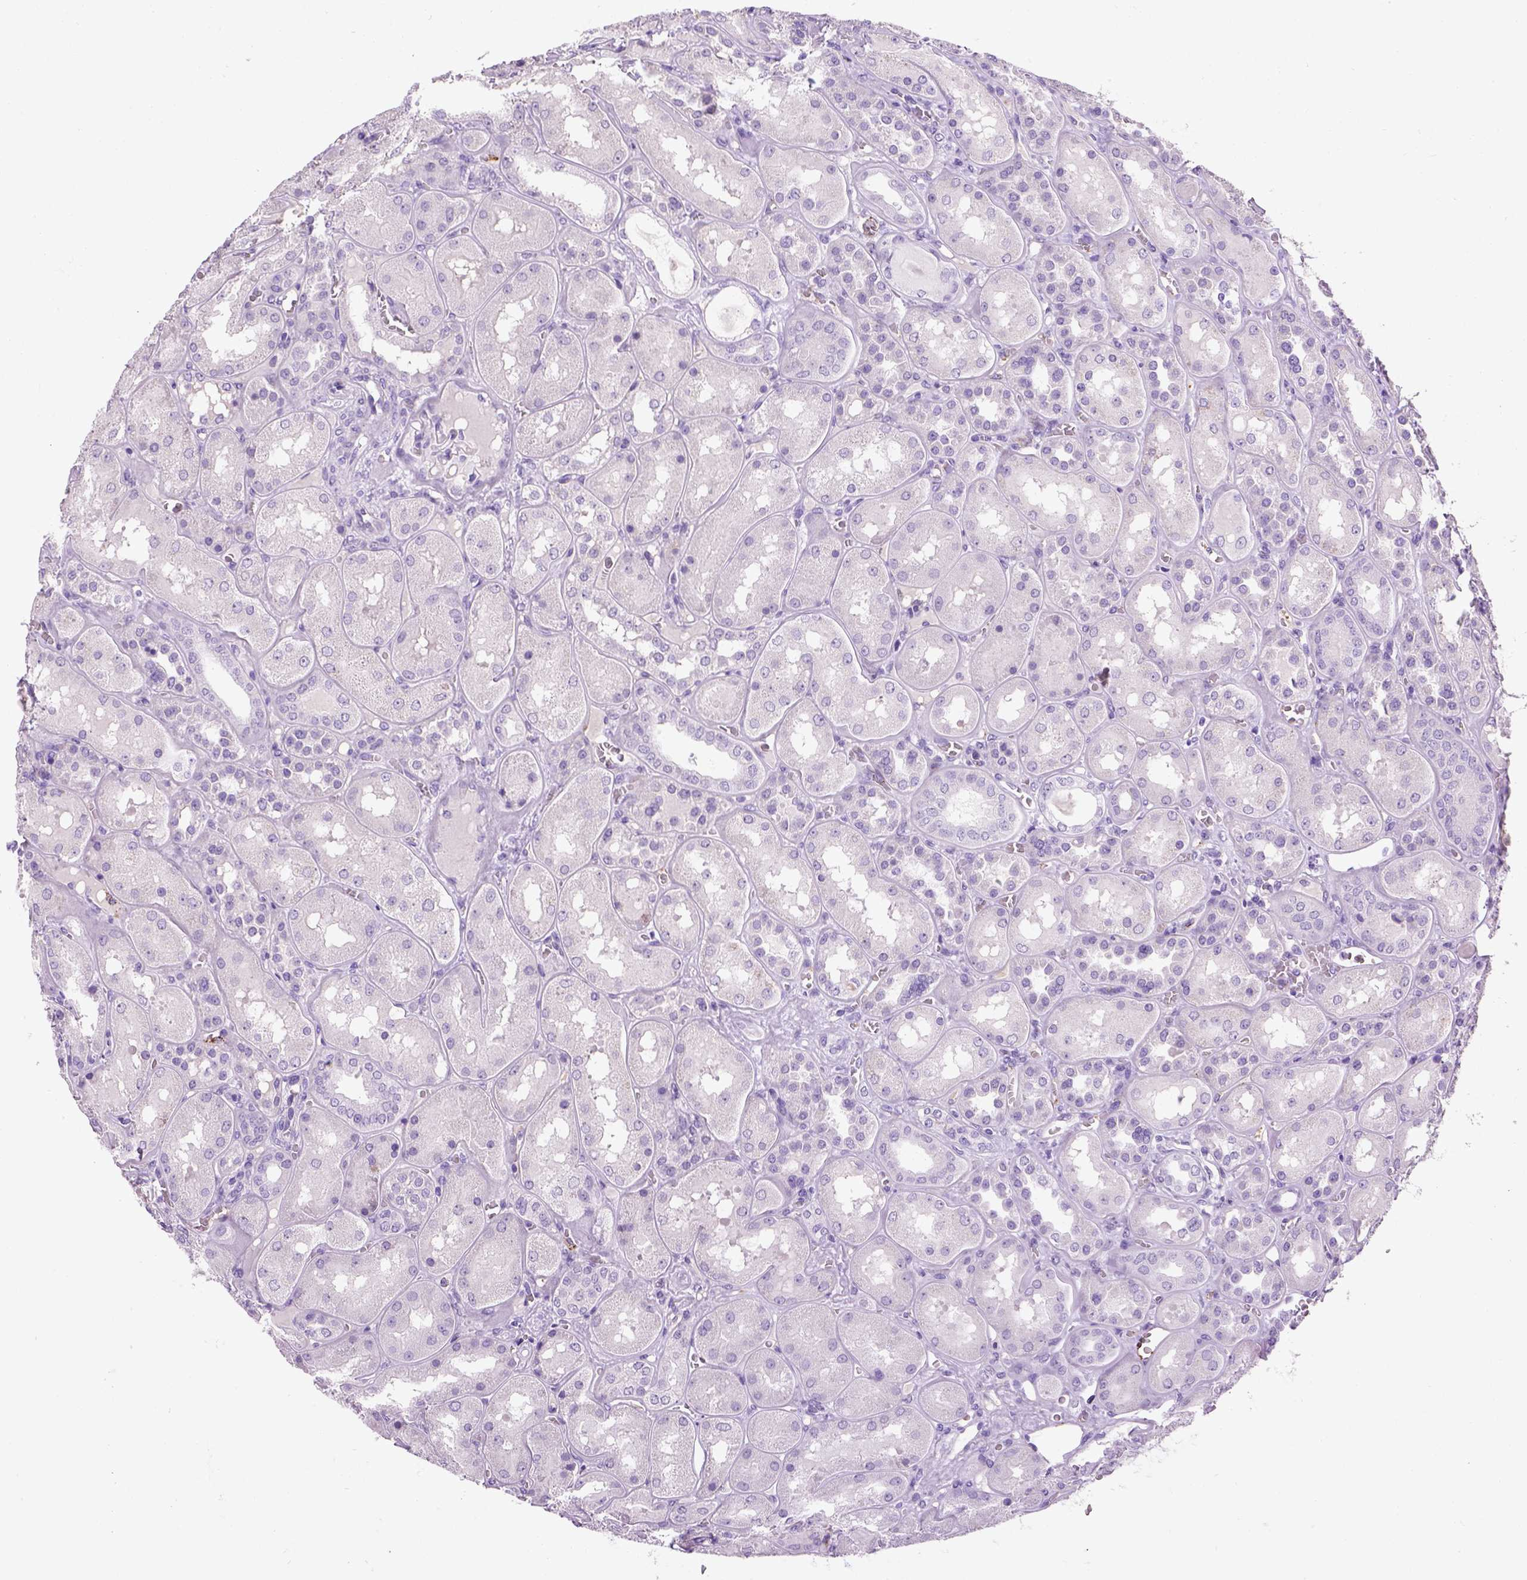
{"staining": {"intensity": "negative", "quantity": "none", "location": "none"}, "tissue": "kidney", "cell_type": "Cells in glomeruli", "image_type": "normal", "snomed": [{"axis": "morphology", "description": "Normal tissue, NOS"}, {"axis": "topography", "description": "Kidney"}], "caption": "DAB immunohistochemical staining of normal human kidney reveals no significant staining in cells in glomeruli. The staining was performed using DAB (3,3'-diaminobenzidine) to visualize the protein expression in brown, while the nuclei were stained in blue with hematoxylin (Magnification: 20x).", "gene": "VWF", "patient": {"sex": "male", "age": 73}}